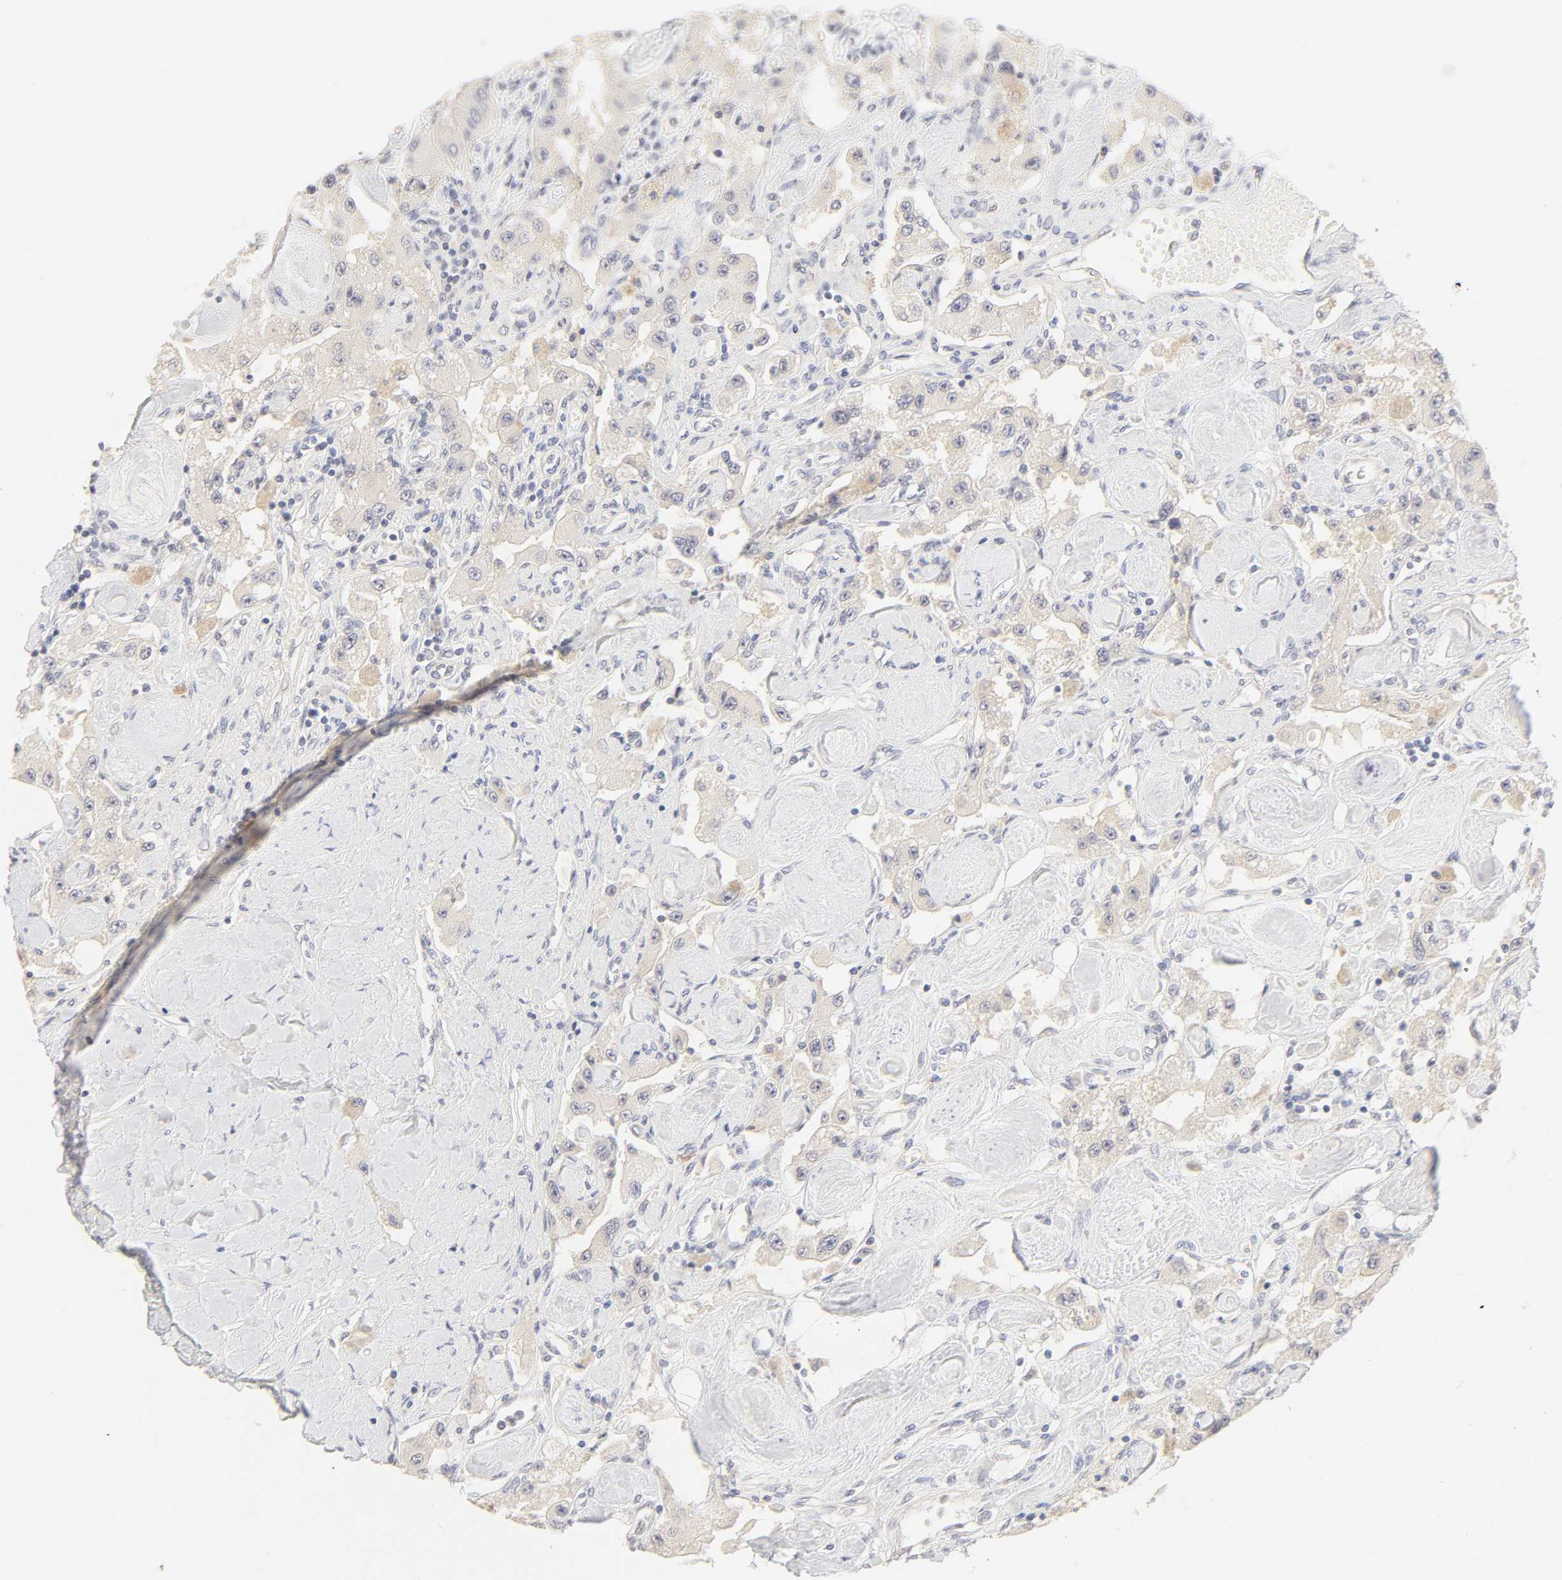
{"staining": {"intensity": "moderate", "quantity": "<25%", "location": "cytoplasmic/membranous"}, "tissue": "carcinoid", "cell_type": "Tumor cells", "image_type": "cancer", "snomed": [{"axis": "morphology", "description": "Carcinoid, malignant, NOS"}, {"axis": "topography", "description": "Pancreas"}], "caption": "Moderate cytoplasmic/membranous protein positivity is seen in about <25% of tumor cells in carcinoid.", "gene": "CYP4B1", "patient": {"sex": "male", "age": 41}}